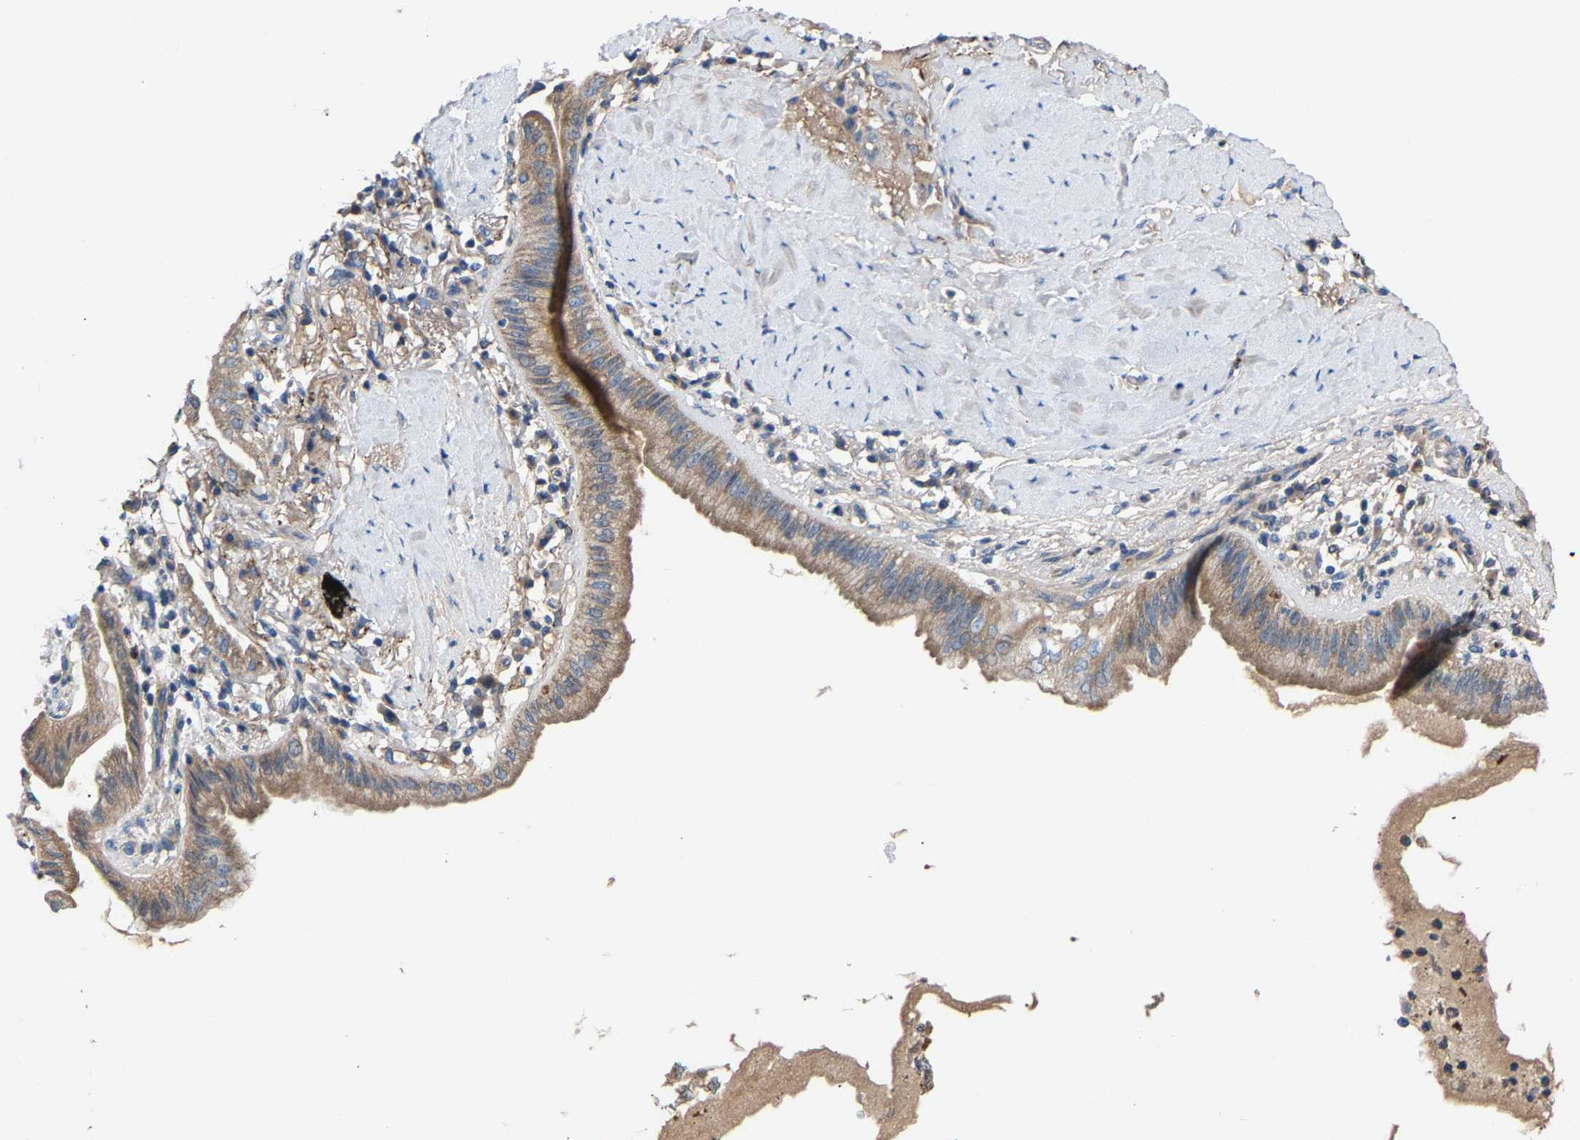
{"staining": {"intensity": "weak", "quantity": ">75%", "location": "cytoplasmic/membranous"}, "tissue": "lung cancer", "cell_type": "Tumor cells", "image_type": "cancer", "snomed": [{"axis": "morphology", "description": "Normal tissue, NOS"}, {"axis": "morphology", "description": "Adenocarcinoma, NOS"}, {"axis": "topography", "description": "Bronchus"}, {"axis": "topography", "description": "Lung"}], "caption": "Protein expression analysis of lung cancer (adenocarcinoma) displays weak cytoplasmic/membranous positivity in approximately >75% of tumor cells.", "gene": "CCDC171", "patient": {"sex": "female", "age": 70}}